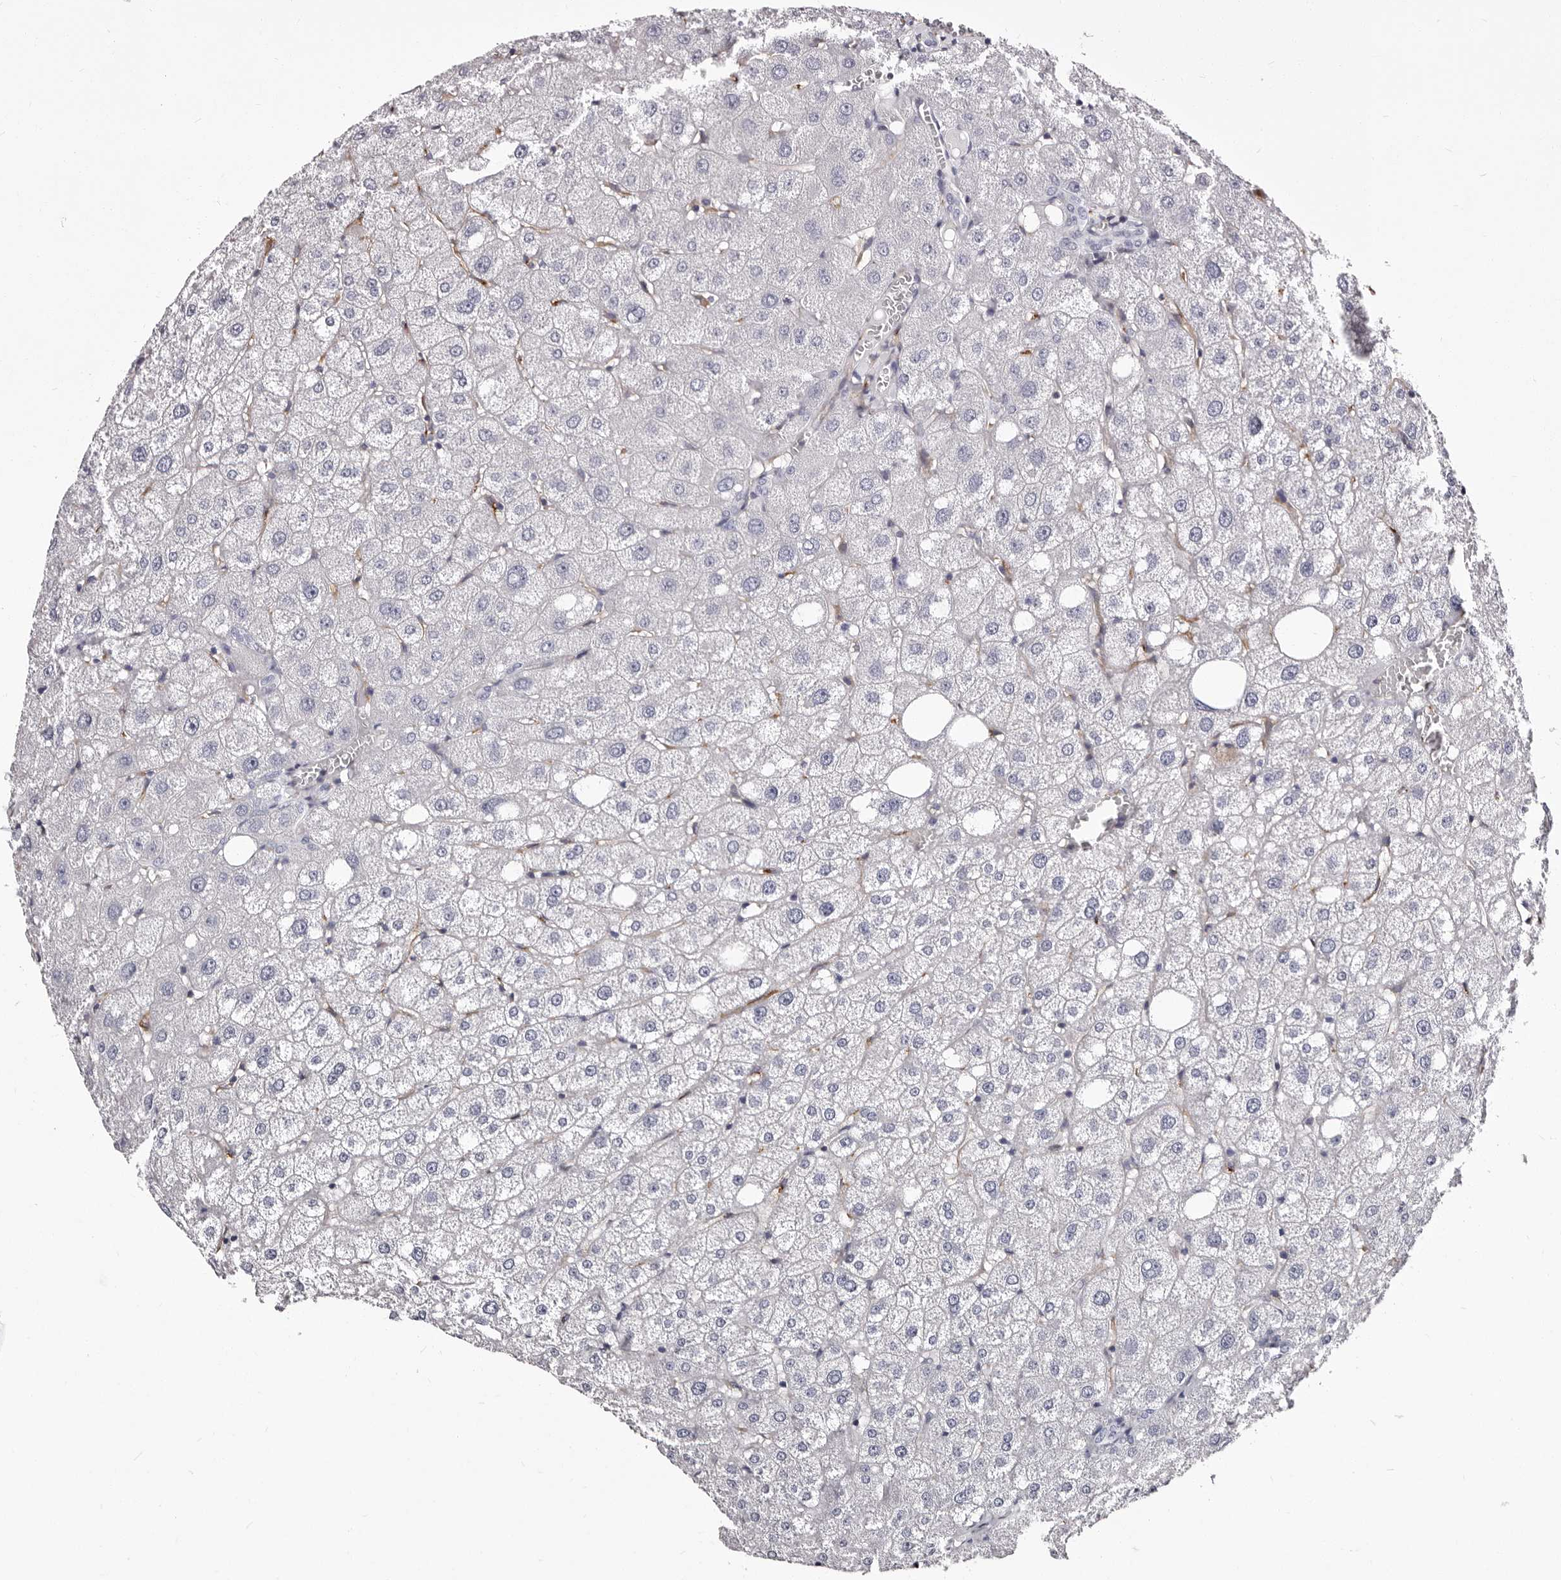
{"staining": {"intensity": "negative", "quantity": "none", "location": "none"}, "tissue": "liver", "cell_type": "Cholangiocytes", "image_type": "normal", "snomed": [{"axis": "morphology", "description": "Normal tissue, NOS"}, {"axis": "topography", "description": "Liver"}], "caption": "Cholangiocytes are negative for brown protein staining in benign liver. (DAB immunohistochemistry (IHC) visualized using brightfield microscopy, high magnification).", "gene": "AUNIP", "patient": {"sex": "male", "age": 73}}